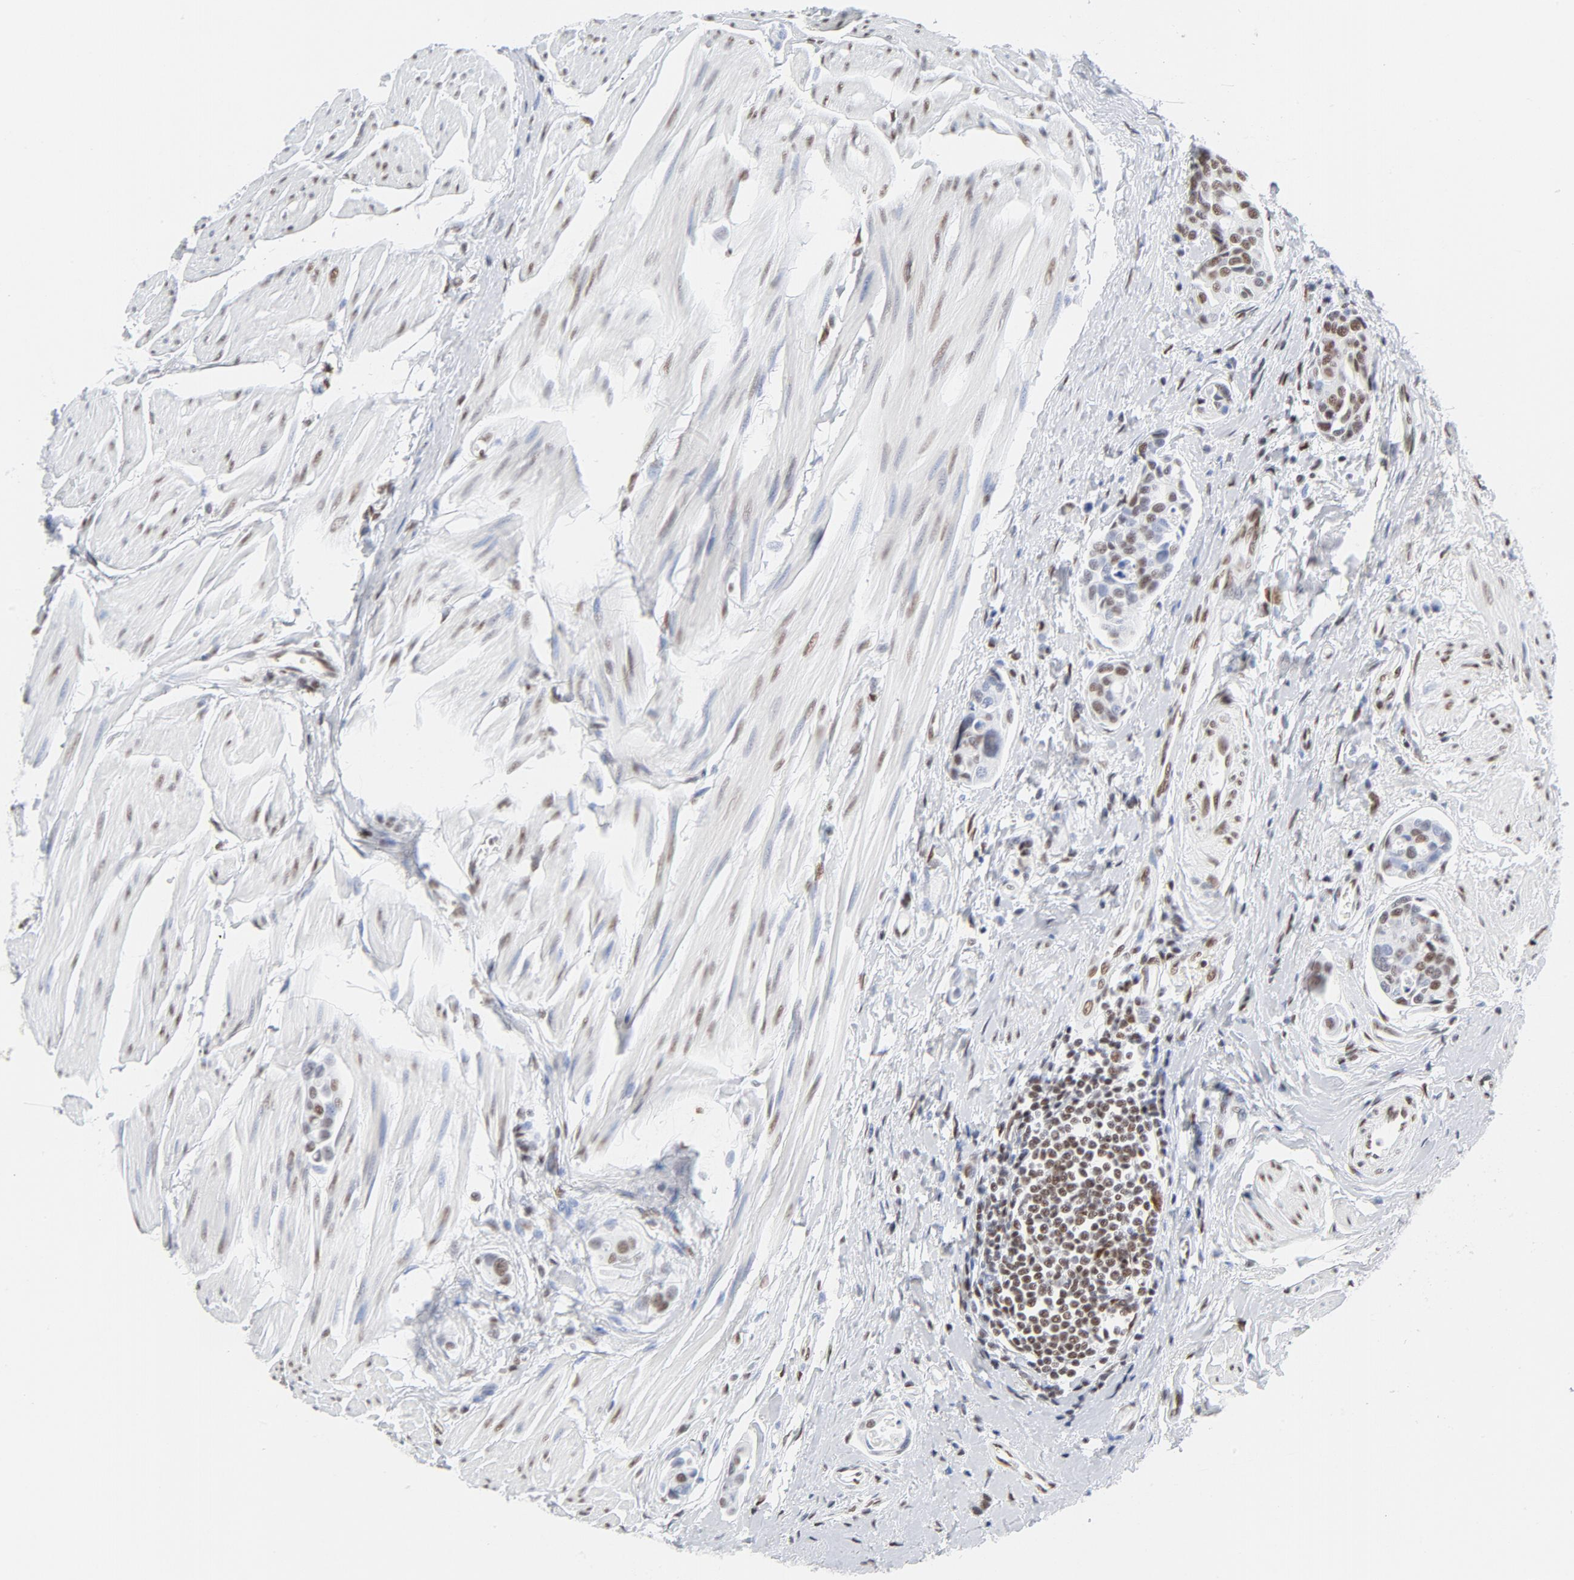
{"staining": {"intensity": "moderate", "quantity": "25%-75%", "location": "nuclear"}, "tissue": "urothelial cancer", "cell_type": "Tumor cells", "image_type": "cancer", "snomed": [{"axis": "morphology", "description": "Urothelial carcinoma, High grade"}, {"axis": "topography", "description": "Urinary bladder"}], "caption": "Human urothelial cancer stained with a brown dye shows moderate nuclear positive positivity in approximately 25%-75% of tumor cells.", "gene": "ATF2", "patient": {"sex": "male", "age": 78}}